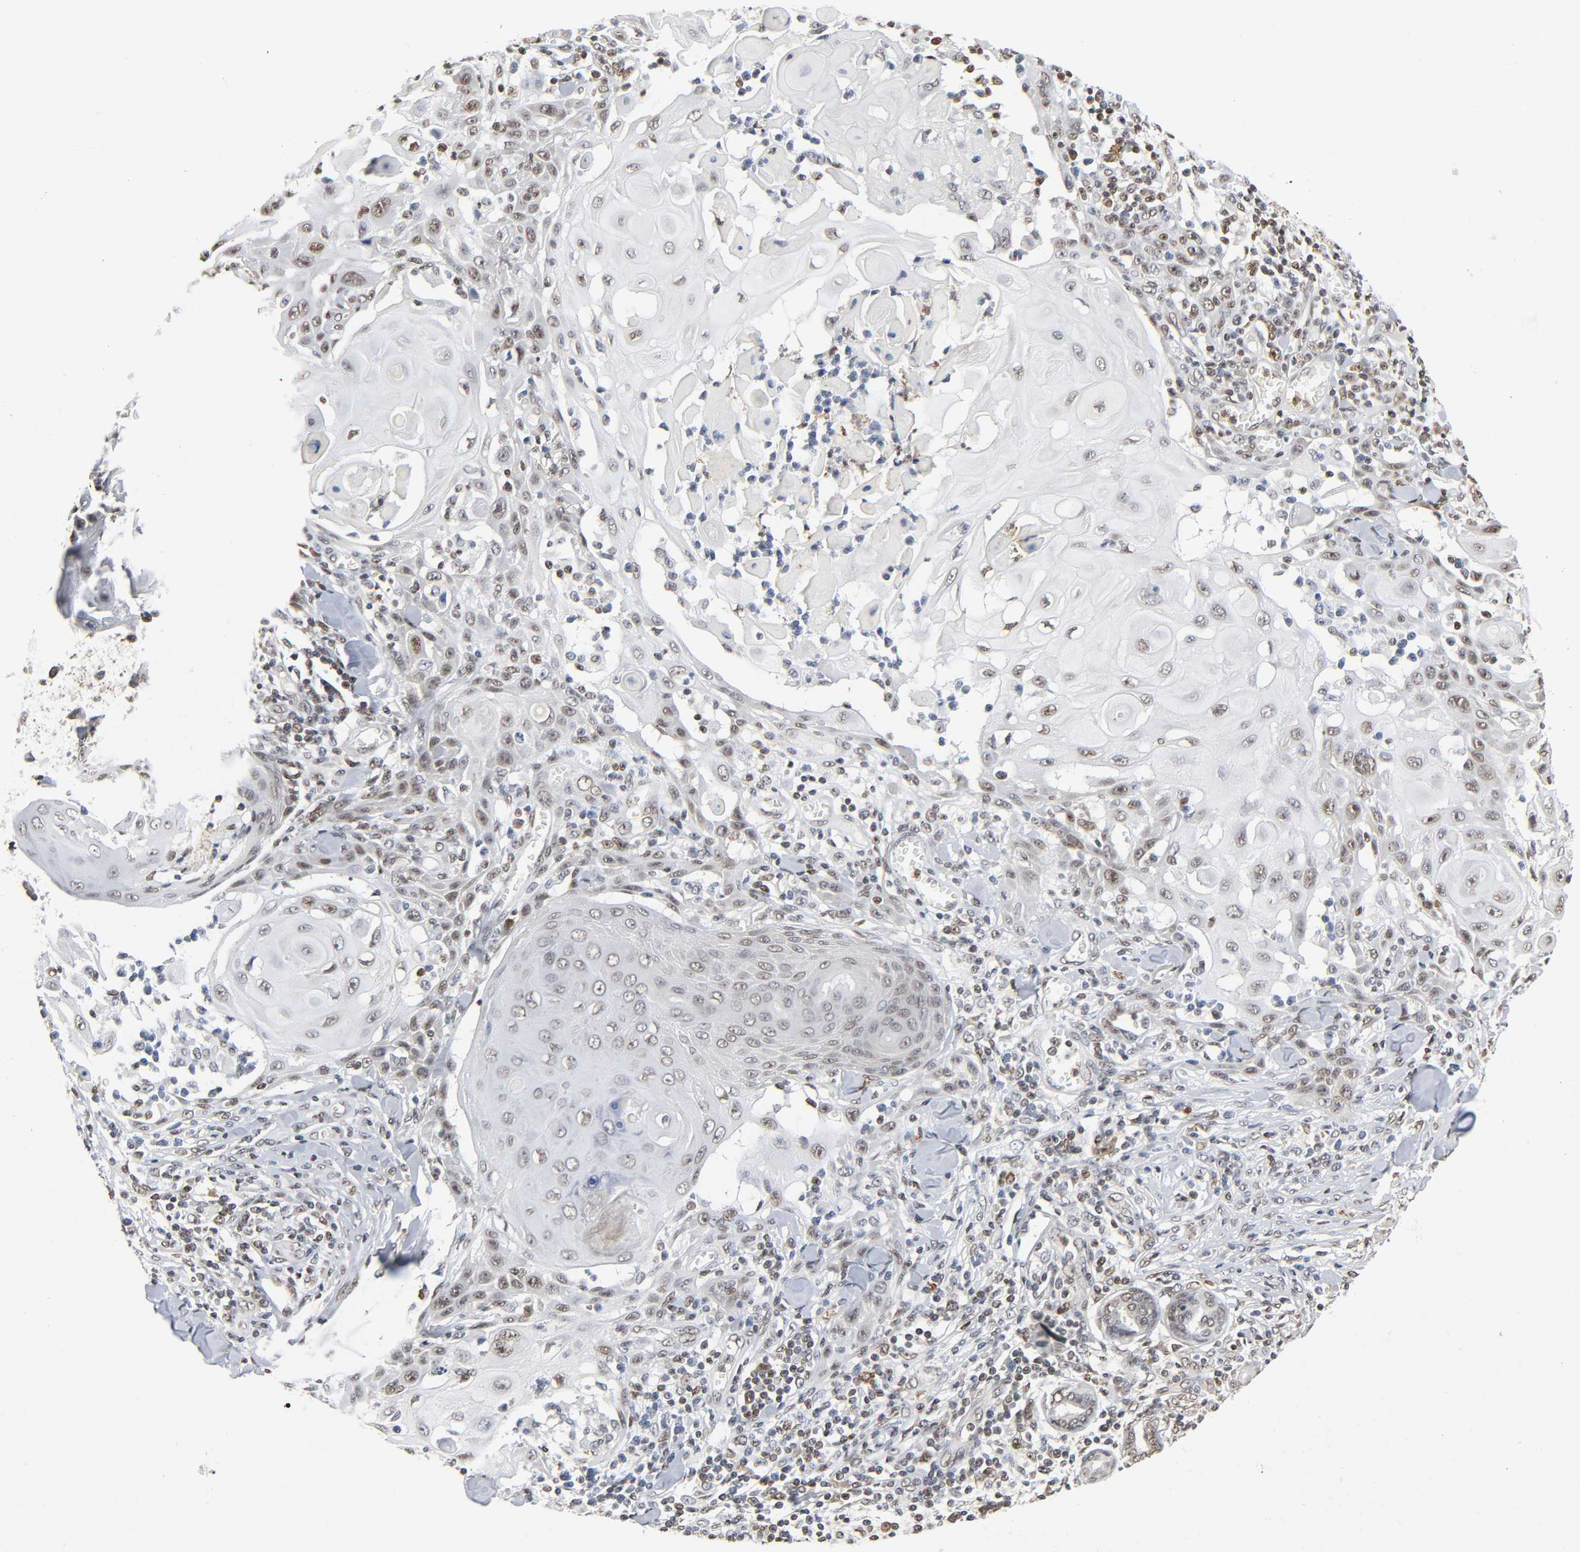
{"staining": {"intensity": "weak", "quantity": ">75%", "location": "nuclear"}, "tissue": "skin cancer", "cell_type": "Tumor cells", "image_type": "cancer", "snomed": [{"axis": "morphology", "description": "Squamous cell carcinoma, NOS"}, {"axis": "topography", "description": "Skin"}], "caption": "This photomicrograph demonstrates skin cancer (squamous cell carcinoma) stained with IHC to label a protein in brown. The nuclear of tumor cells show weak positivity for the protein. Nuclei are counter-stained blue.", "gene": "SUMO1", "patient": {"sex": "male", "age": 24}}